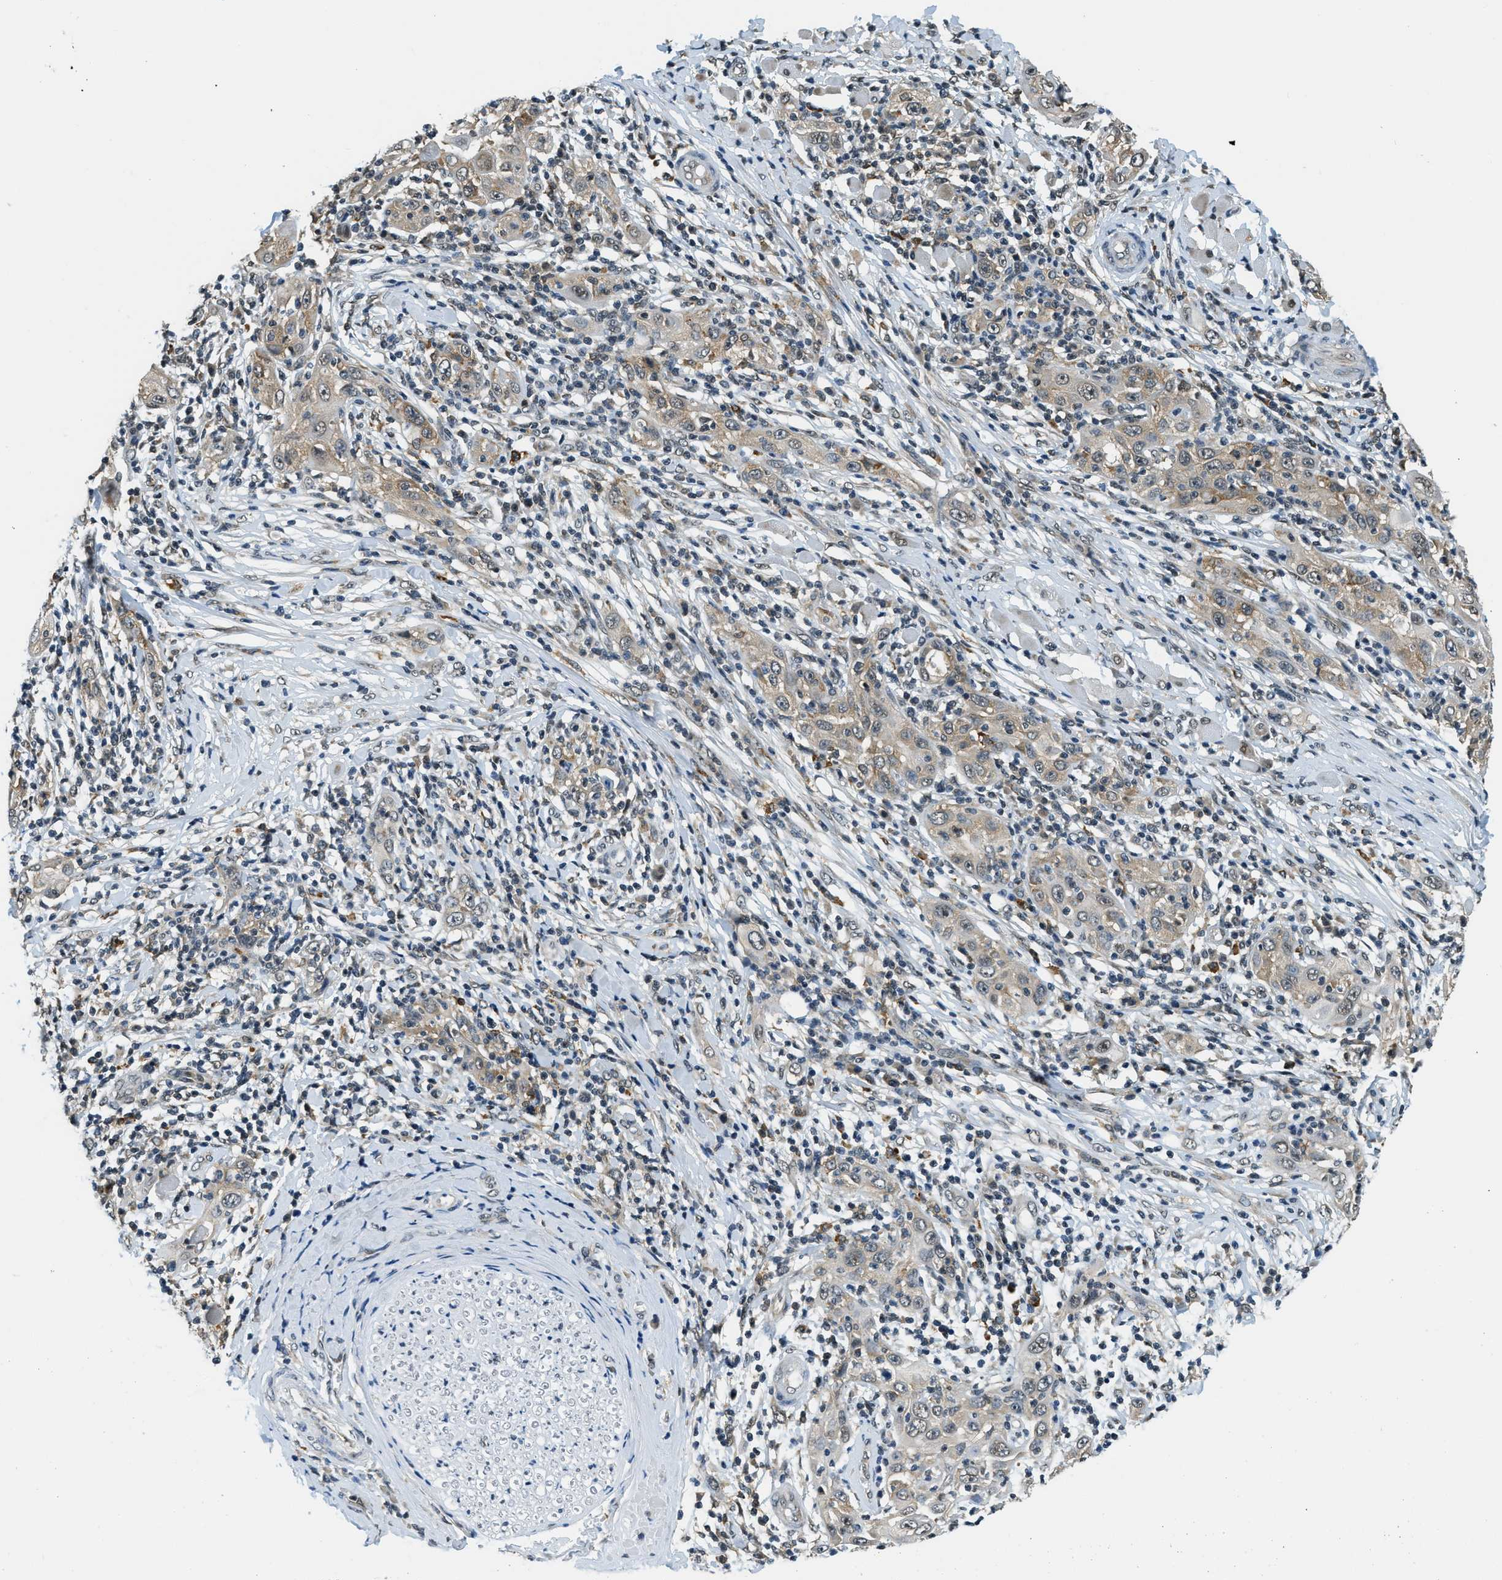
{"staining": {"intensity": "moderate", "quantity": "25%-75%", "location": "cytoplasmic/membranous"}, "tissue": "skin cancer", "cell_type": "Tumor cells", "image_type": "cancer", "snomed": [{"axis": "morphology", "description": "Squamous cell carcinoma, NOS"}, {"axis": "topography", "description": "Skin"}], "caption": "About 25%-75% of tumor cells in human skin cancer exhibit moderate cytoplasmic/membranous protein positivity as visualized by brown immunohistochemical staining.", "gene": "RAB11FIP1", "patient": {"sex": "female", "age": 88}}